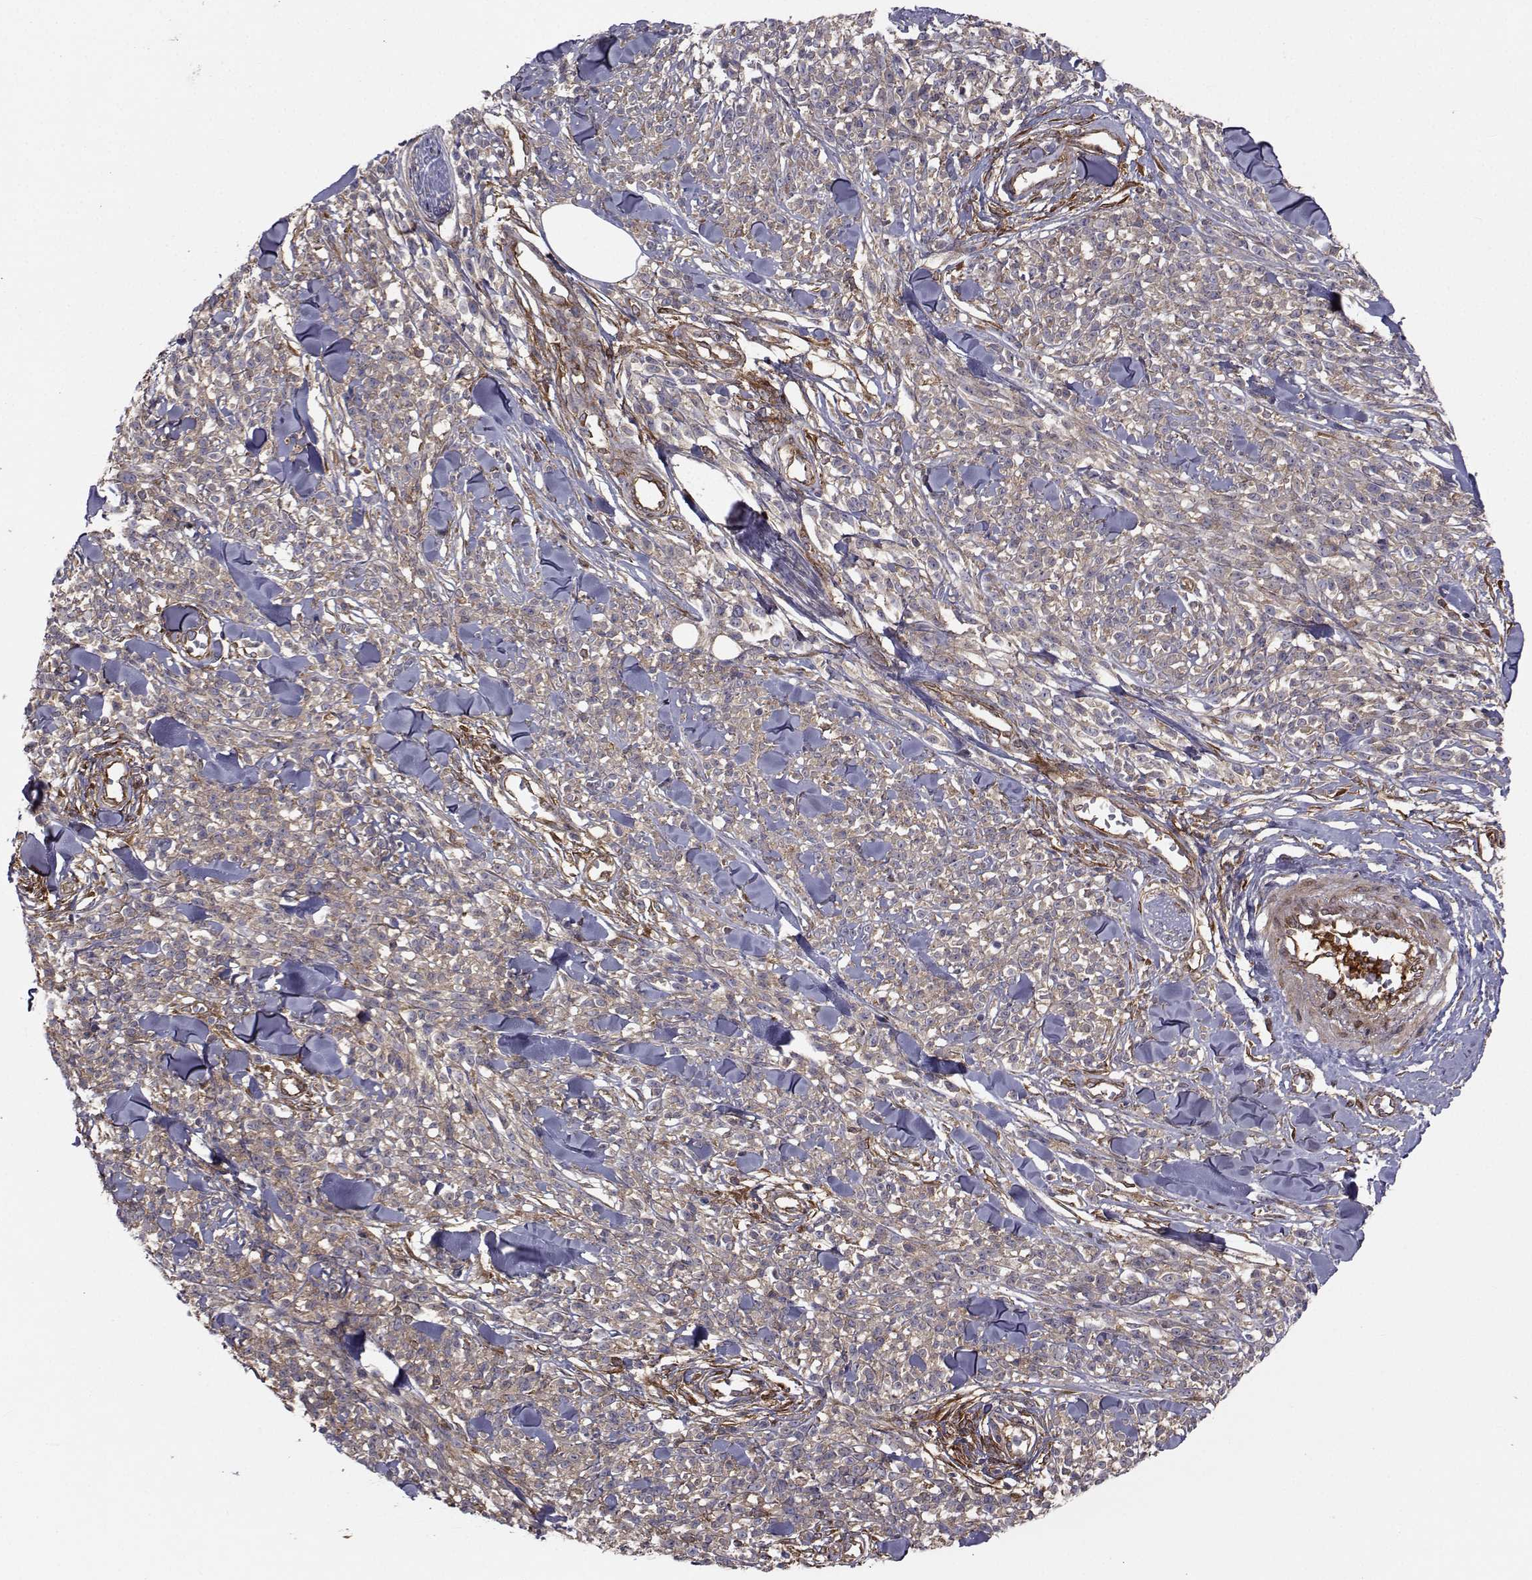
{"staining": {"intensity": "weak", "quantity": "25%-75%", "location": "cytoplasmic/membranous"}, "tissue": "melanoma", "cell_type": "Tumor cells", "image_type": "cancer", "snomed": [{"axis": "morphology", "description": "Malignant melanoma, NOS"}, {"axis": "topography", "description": "Skin"}, {"axis": "topography", "description": "Skin of trunk"}], "caption": "A brown stain labels weak cytoplasmic/membranous staining of a protein in human malignant melanoma tumor cells. The staining is performed using DAB (3,3'-diaminobenzidine) brown chromogen to label protein expression. The nuclei are counter-stained blue using hematoxylin.", "gene": "TRIP10", "patient": {"sex": "male", "age": 74}}